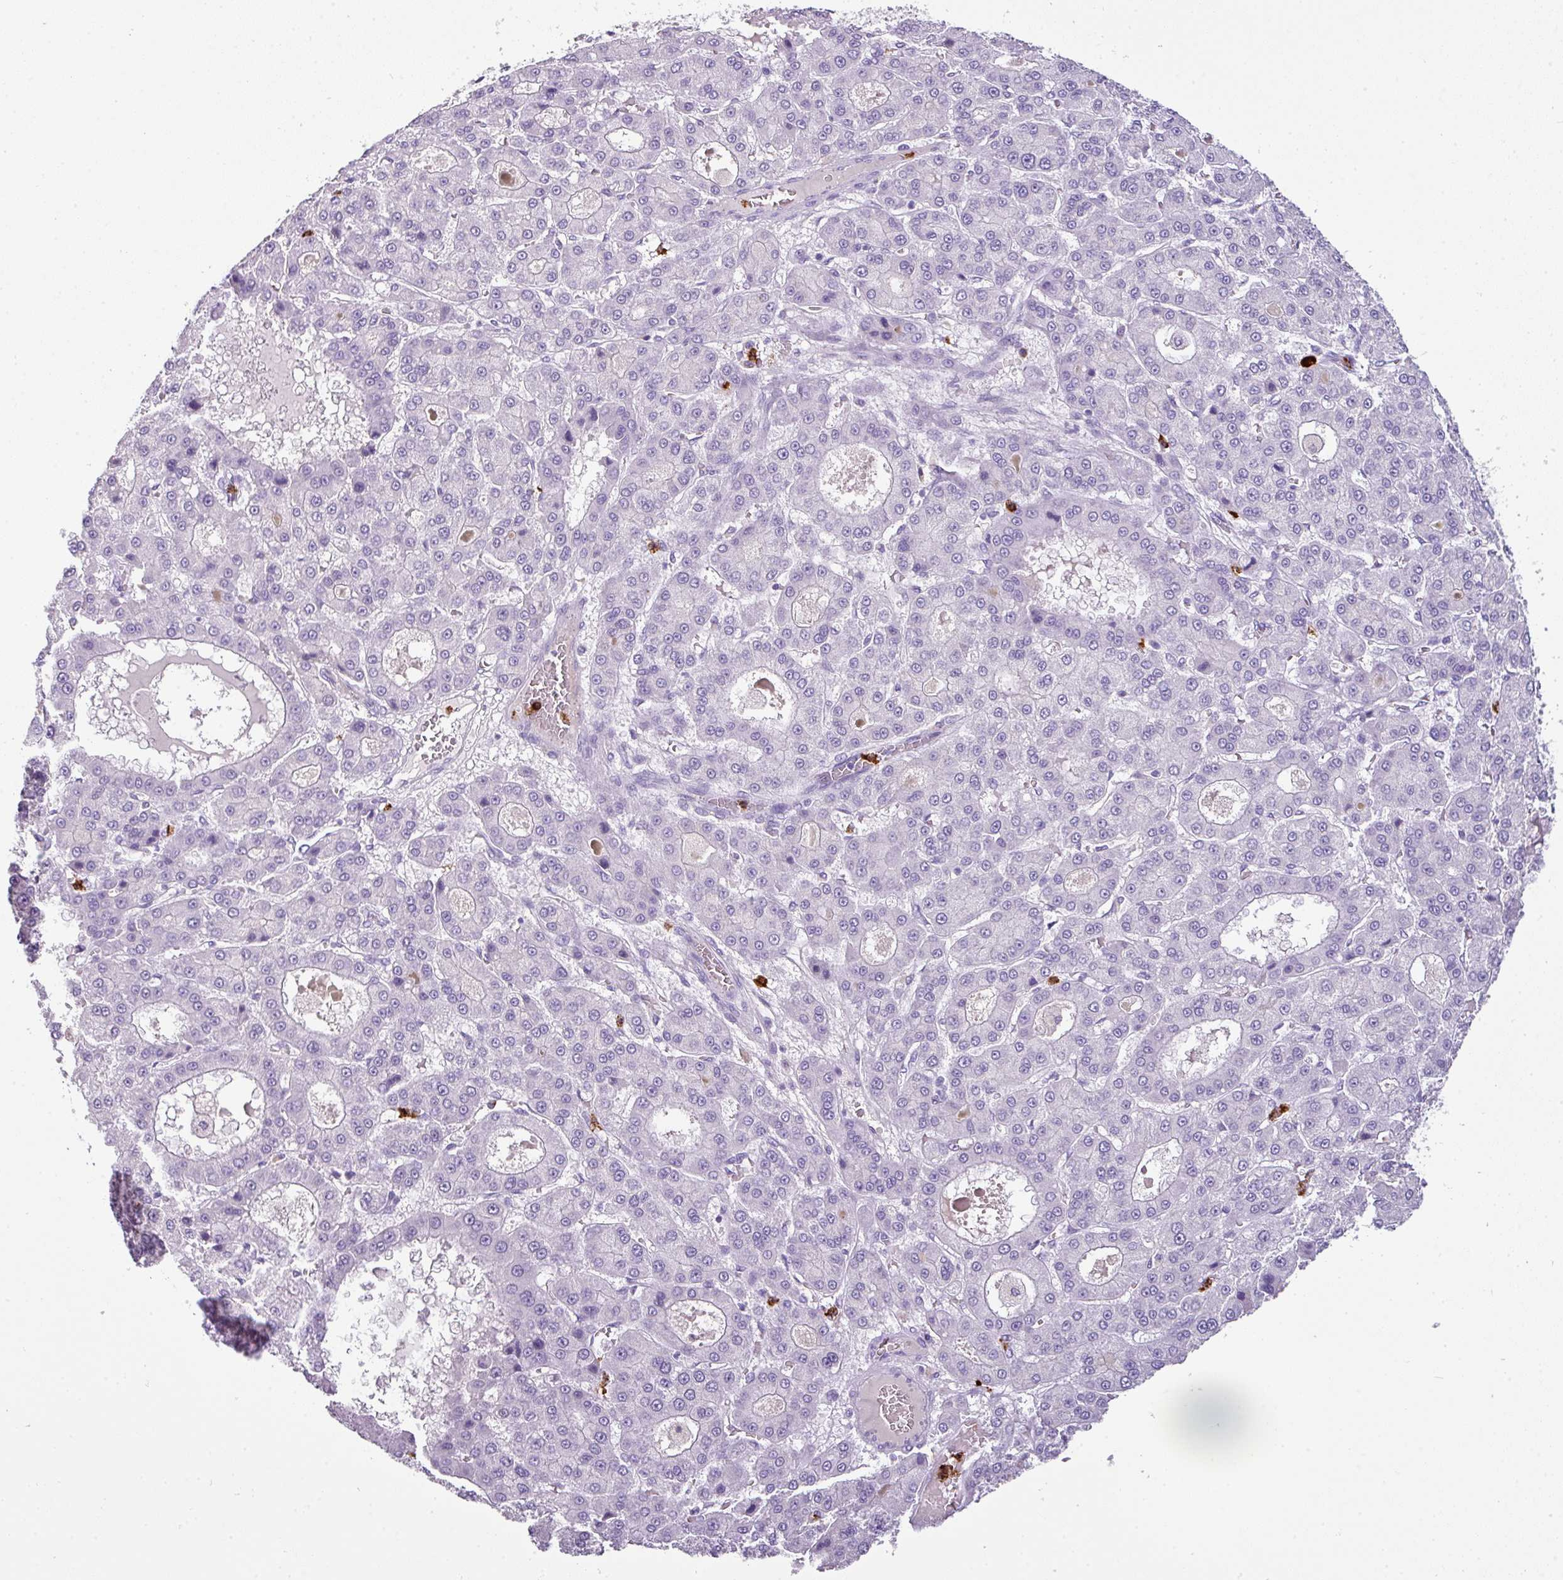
{"staining": {"intensity": "negative", "quantity": "none", "location": "none"}, "tissue": "liver cancer", "cell_type": "Tumor cells", "image_type": "cancer", "snomed": [{"axis": "morphology", "description": "Carcinoma, Hepatocellular, NOS"}, {"axis": "topography", "description": "Liver"}], "caption": "IHC histopathology image of human hepatocellular carcinoma (liver) stained for a protein (brown), which displays no expression in tumor cells. Nuclei are stained in blue.", "gene": "CTSG", "patient": {"sex": "male", "age": 70}}